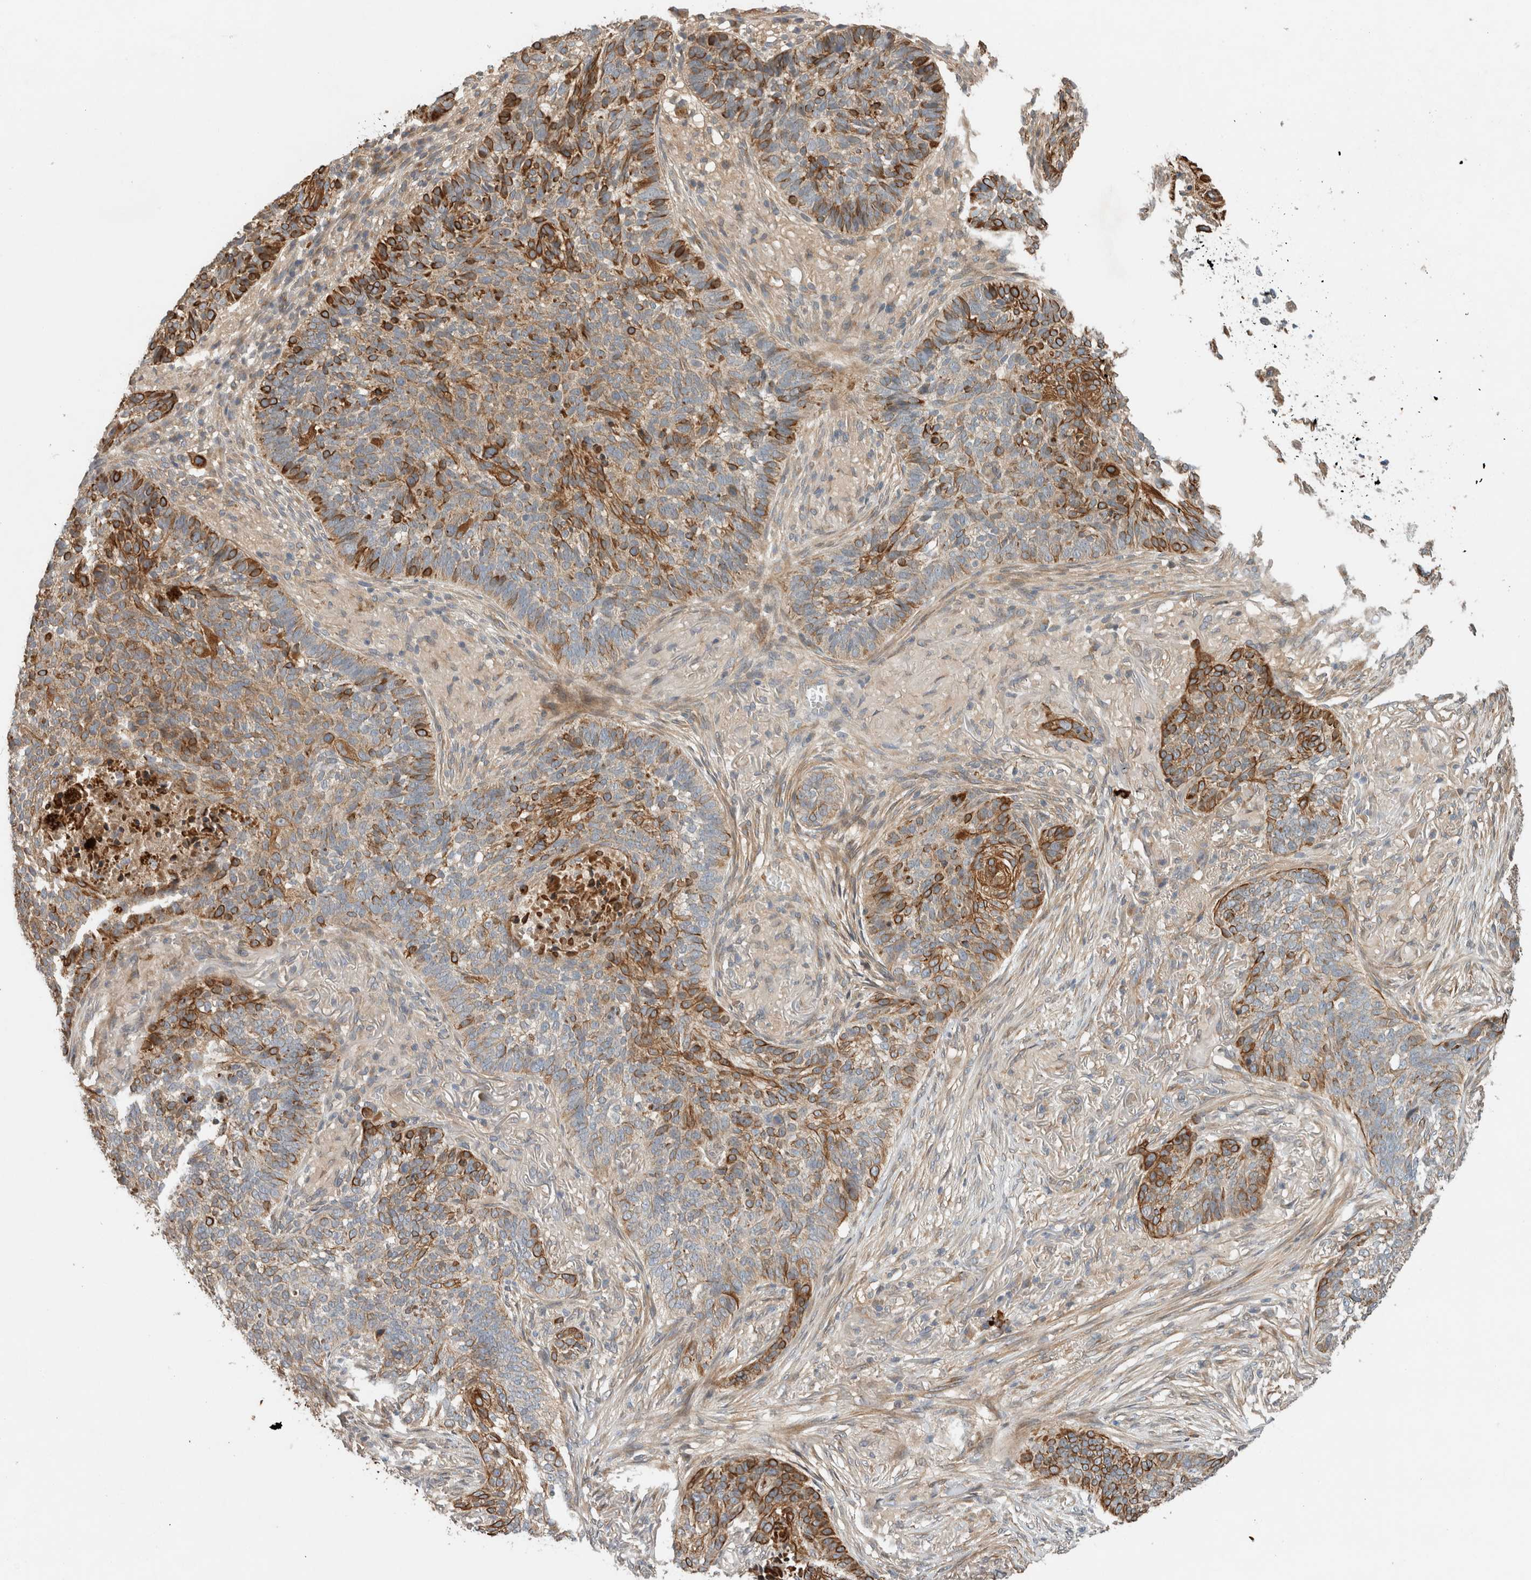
{"staining": {"intensity": "strong", "quantity": "25%-75%", "location": "cytoplasmic/membranous"}, "tissue": "skin cancer", "cell_type": "Tumor cells", "image_type": "cancer", "snomed": [{"axis": "morphology", "description": "Basal cell carcinoma"}, {"axis": "topography", "description": "Skin"}], "caption": "Tumor cells display high levels of strong cytoplasmic/membranous expression in approximately 25%-75% of cells in human basal cell carcinoma (skin). Nuclei are stained in blue.", "gene": "ARMC9", "patient": {"sex": "male", "age": 85}}